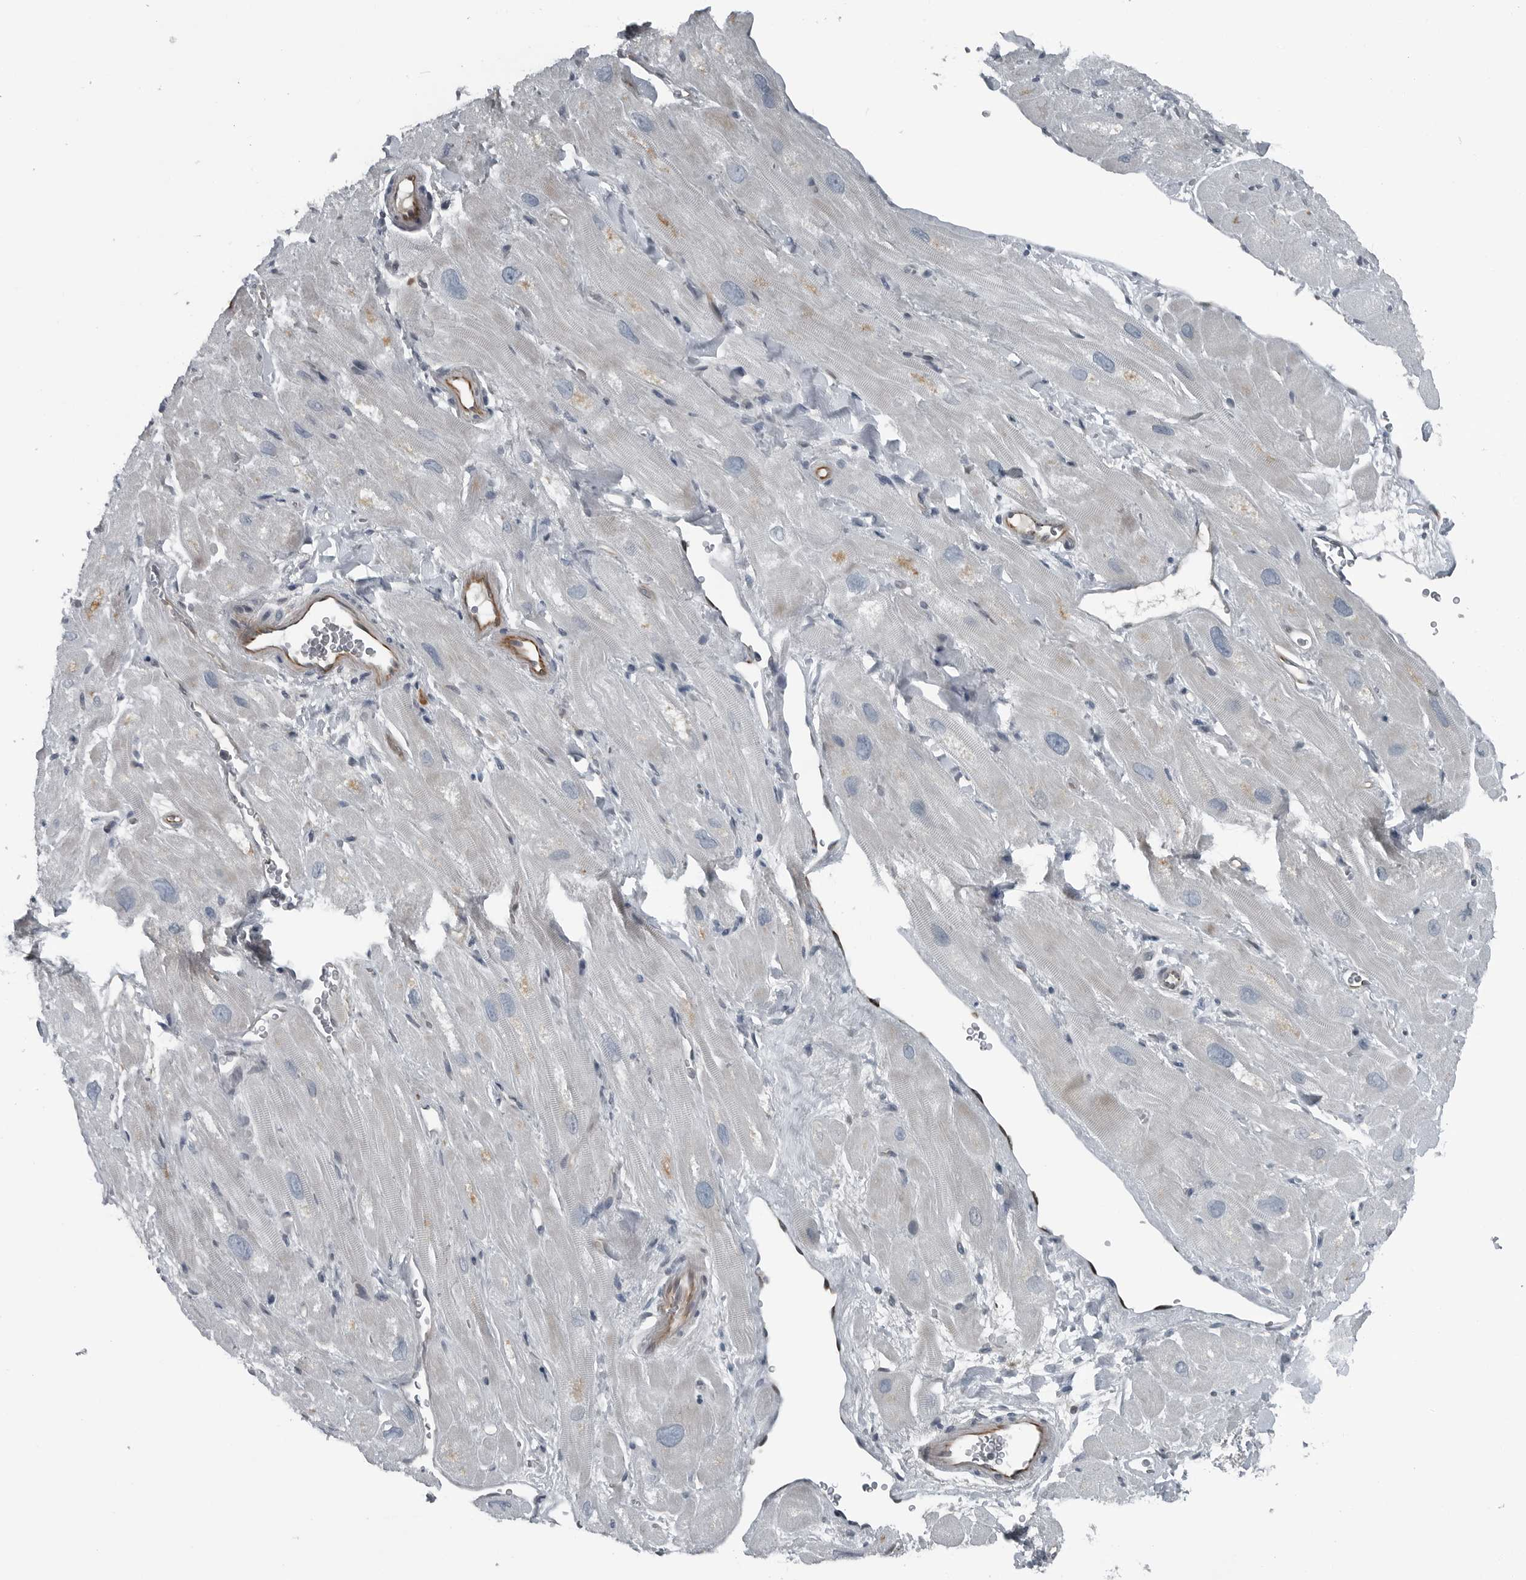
{"staining": {"intensity": "moderate", "quantity": "25%-75%", "location": "cytoplasmic/membranous"}, "tissue": "heart muscle", "cell_type": "Cardiomyocytes", "image_type": "normal", "snomed": [{"axis": "morphology", "description": "Normal tissue, NOS"}, {"axis": "topography", "description": "Heart"}], "caption": "Immunohistochemistry staining of unremarkable heart muscle, which demonstrates medium levels of moderate cytoplasmic/membranous staining in approximately 25%-75% of cardiomyocytes indicating moderate cytoplasmic/membranous protein staining. The staining was performed using DAB (3,3'-diaminobenzidine) (brown) for protein detection and nuclei were counterstained in hematoxylin (blue).", "gene": "GAK", "patient": {"sex": "male", "age": 49}}